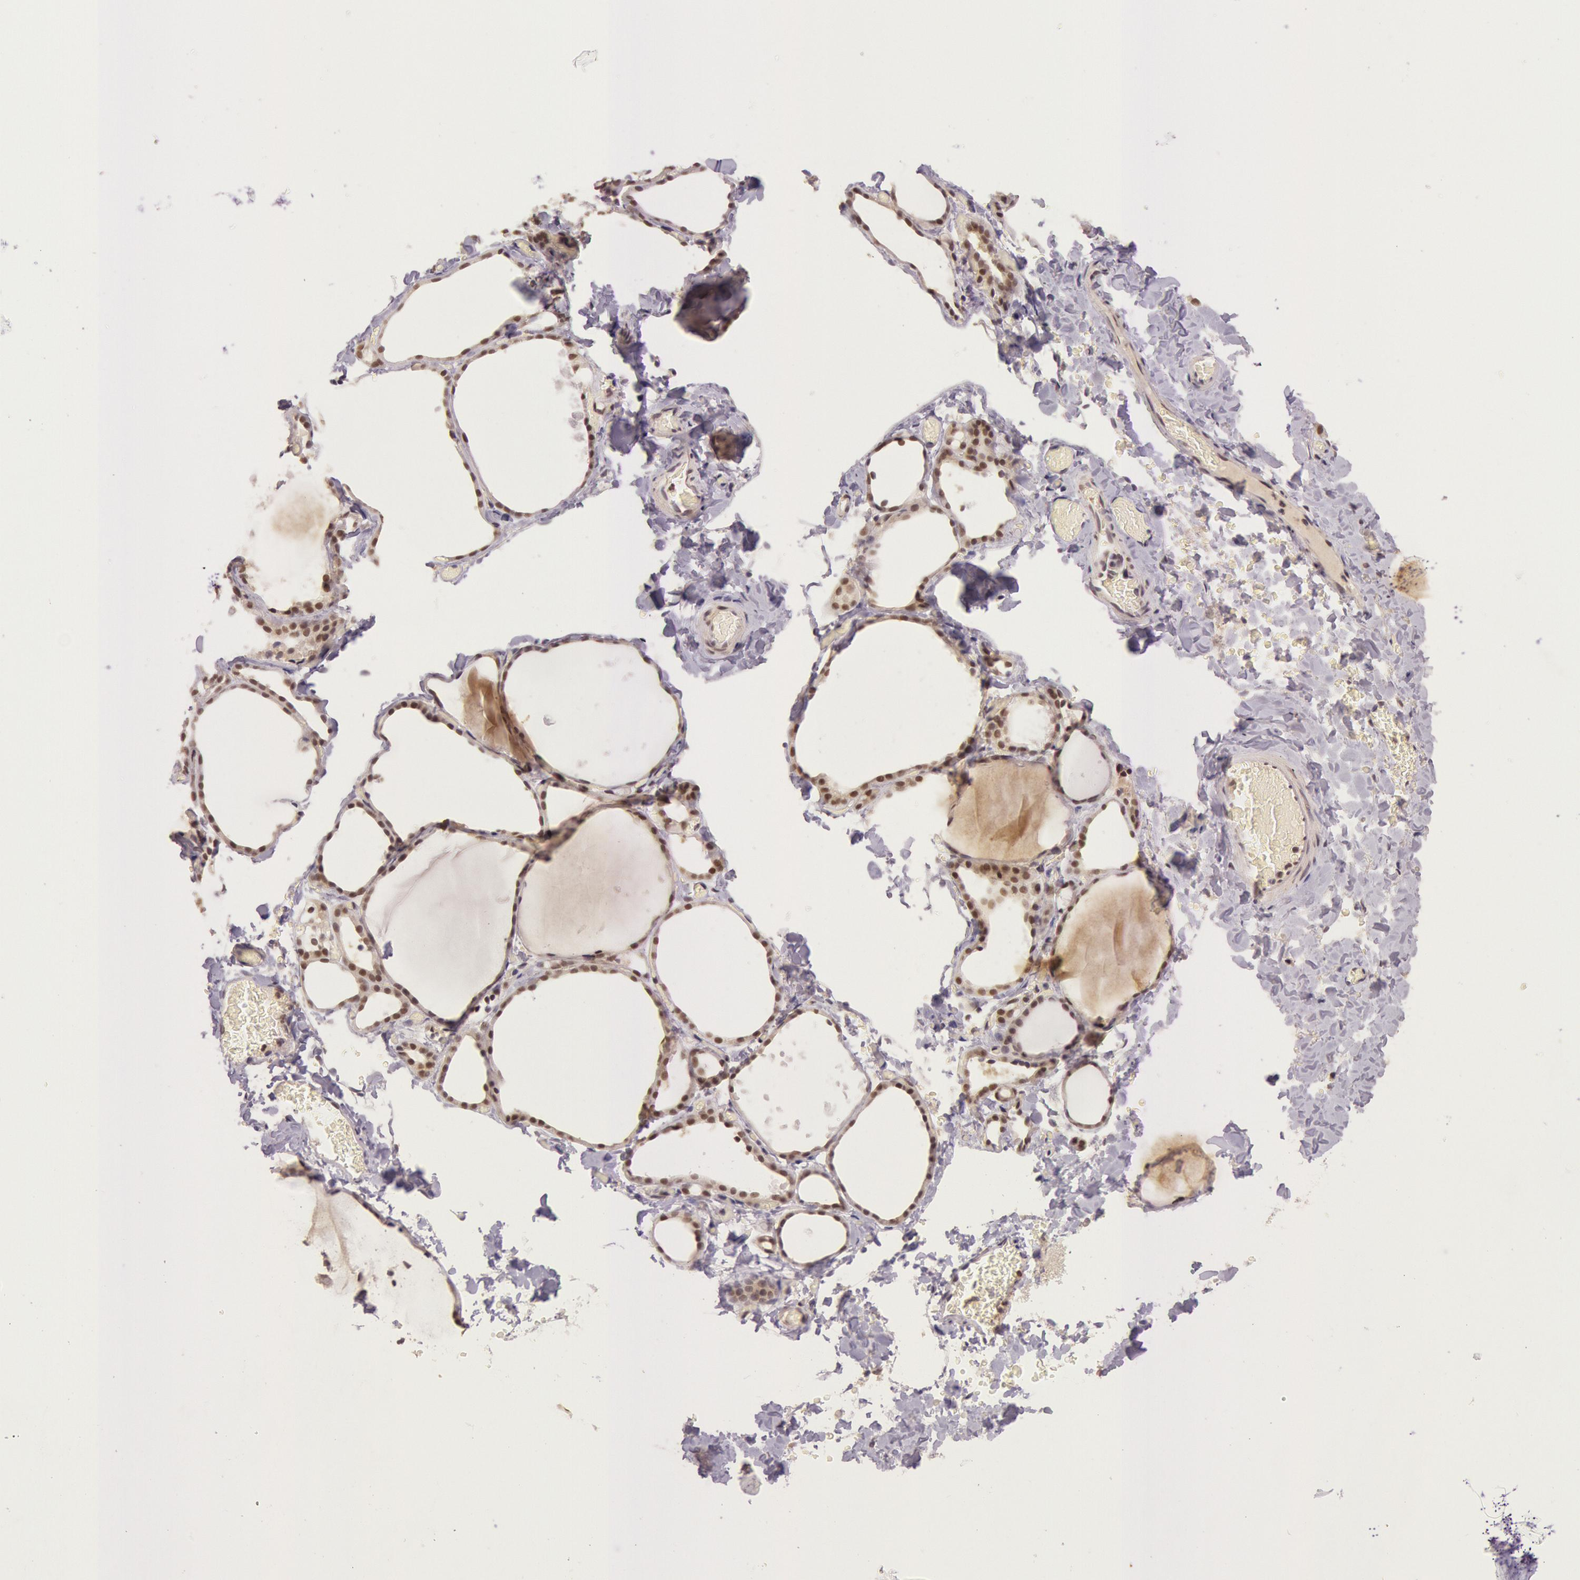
{"staining": {"intensity": "moderate", "quantity": ">75%", "location": "cytoplasmic/membranous,nuclear"}, "tissue": "thyroid gland", "cell_type": "Glandular cells", "image_type": "normal", "snomed": [{"axis": "morphology", "description": "Normal tissue, NOS"}, {"axis": "topography", "description": "Thyroid gland"}], "caption": "Immunohistochemical staining of unremarkable human thyroid gland shows moderate cytoplasmic/membranous,nuclear protein staining in about >75% of glandular cells. (IHC, brightfield microscopy, high magnification).", "gene": "RTL10", "patient": {"sex": "female", "age": 22}}